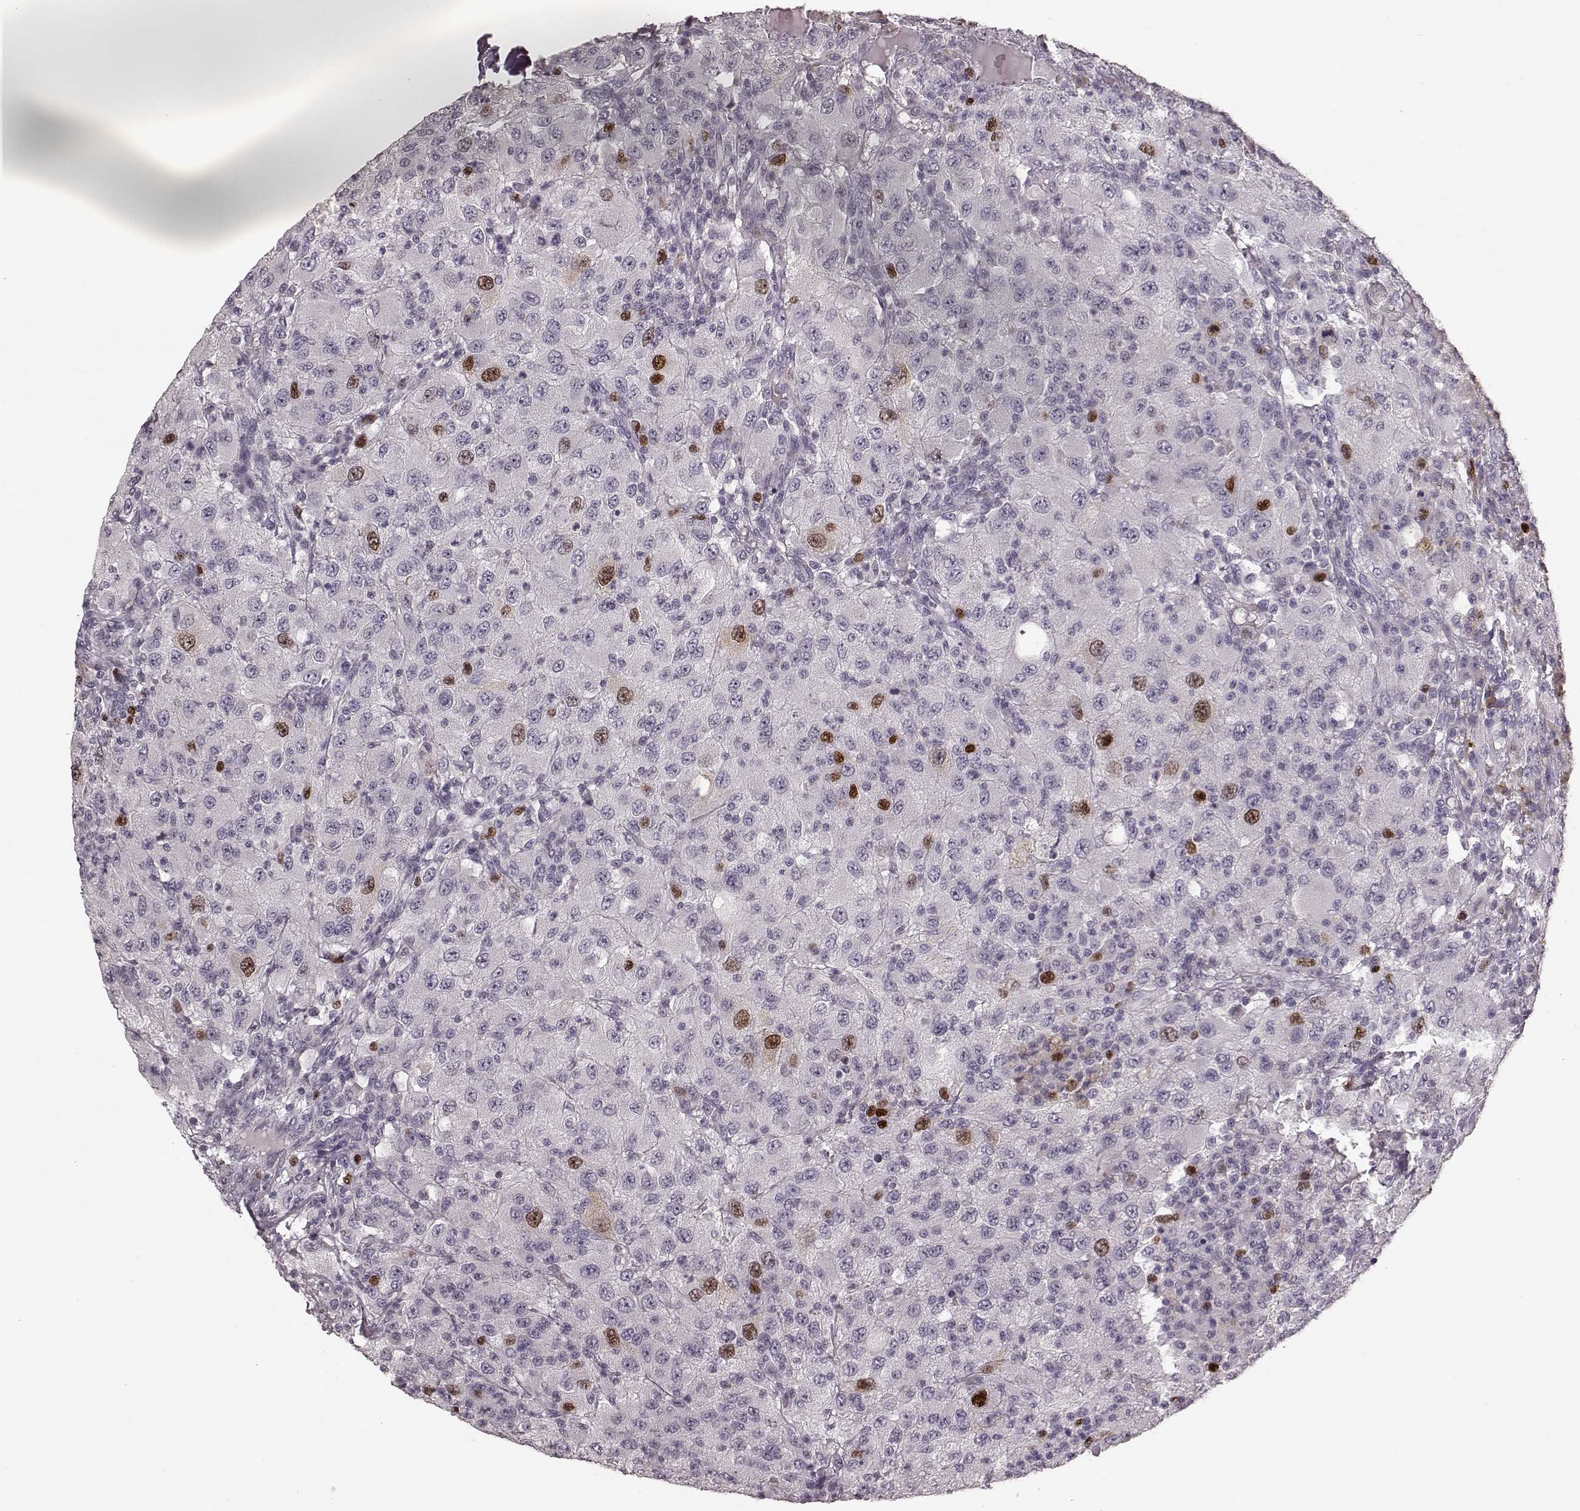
{"staining": {"intensity": "moderate", "quantity": "<25%", "location": "nuclear"}, "tissue": "renal cancer", "cell_type": "Tumor cells", "image_type": "cancer", "snomed": [{"axis": "morphology", "description": "Adenocarcinoma, NOS"}, {"axis": "topography", "description": "Kidney"}], "caption": "Brown immunohistochemical staining in human renal cancer (adenocarcinoma) exhibits moderate nuclear expression in about <25% of tumor cells. (DAB = brown stain, brightfield microscopy at high magnification).", "gene": "CCNA2", "patient": {"sex": "female", "age": 67}}